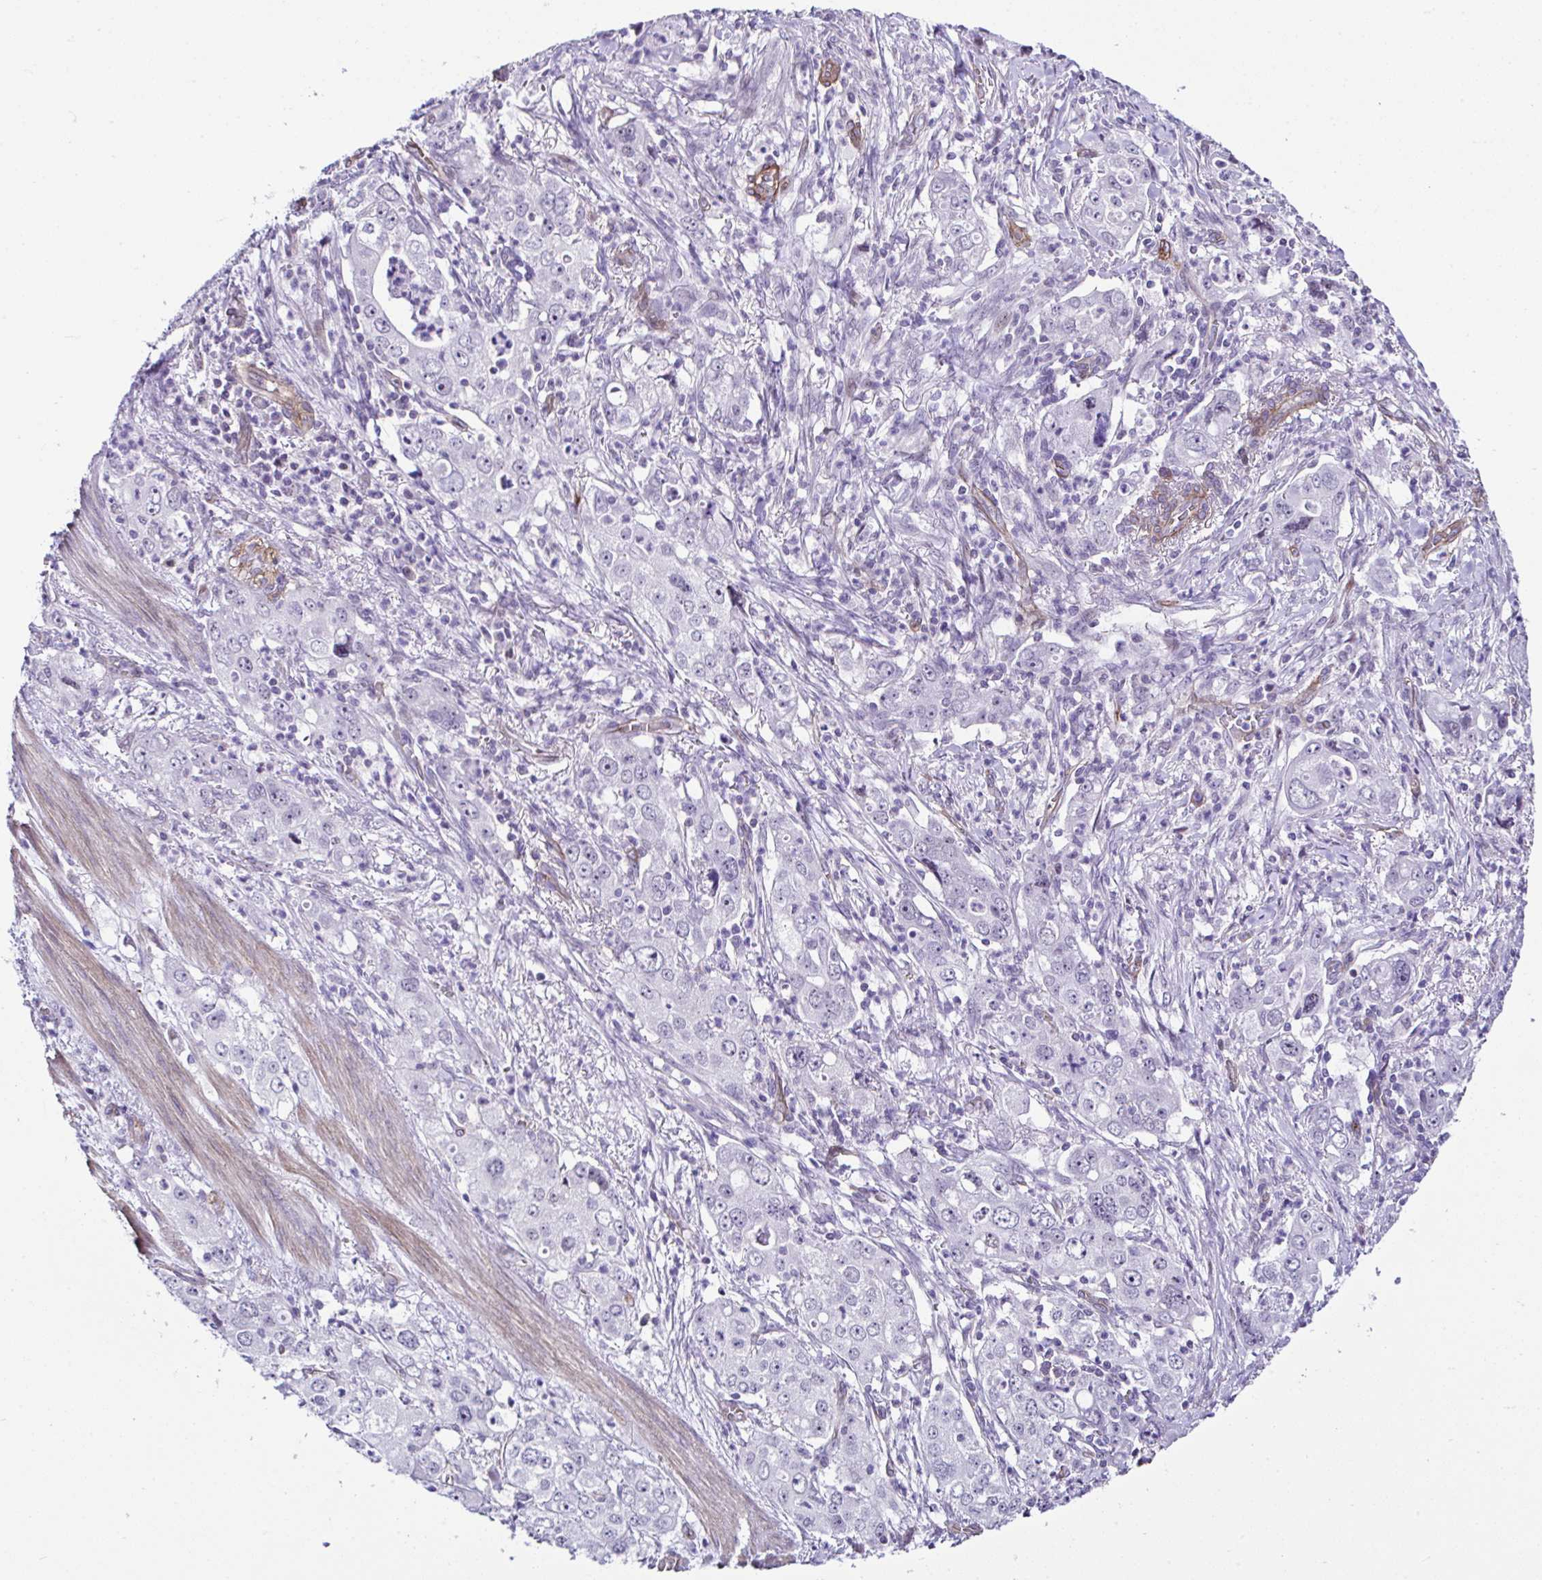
{"staining": {"intensity": "negative", "quantity": "none", "location": "none"}, "tissue": "stomach cancer", "cell_type": "Tumor cells", "image_type": "cancer", "snomed": [{"axis": "morphology", "description": "Adenocarcinoma, NOS"}, {"axis": "topography", "description": "Stomach, upper"}], "caption": "An IHC image of adenocarcinoma (stomach) is shown. There is no staining in tumor cells of adenocarcinoma (stomach). The staining was performed using DAB (3,3'-diaminobenzidine) to visualize the protein expression in brown, while the nuclei were stained in blue with hematoxylin (Magnification: 20x).", "gene": "FBXO34", "patient": {"sex": "male", "age": 75}}